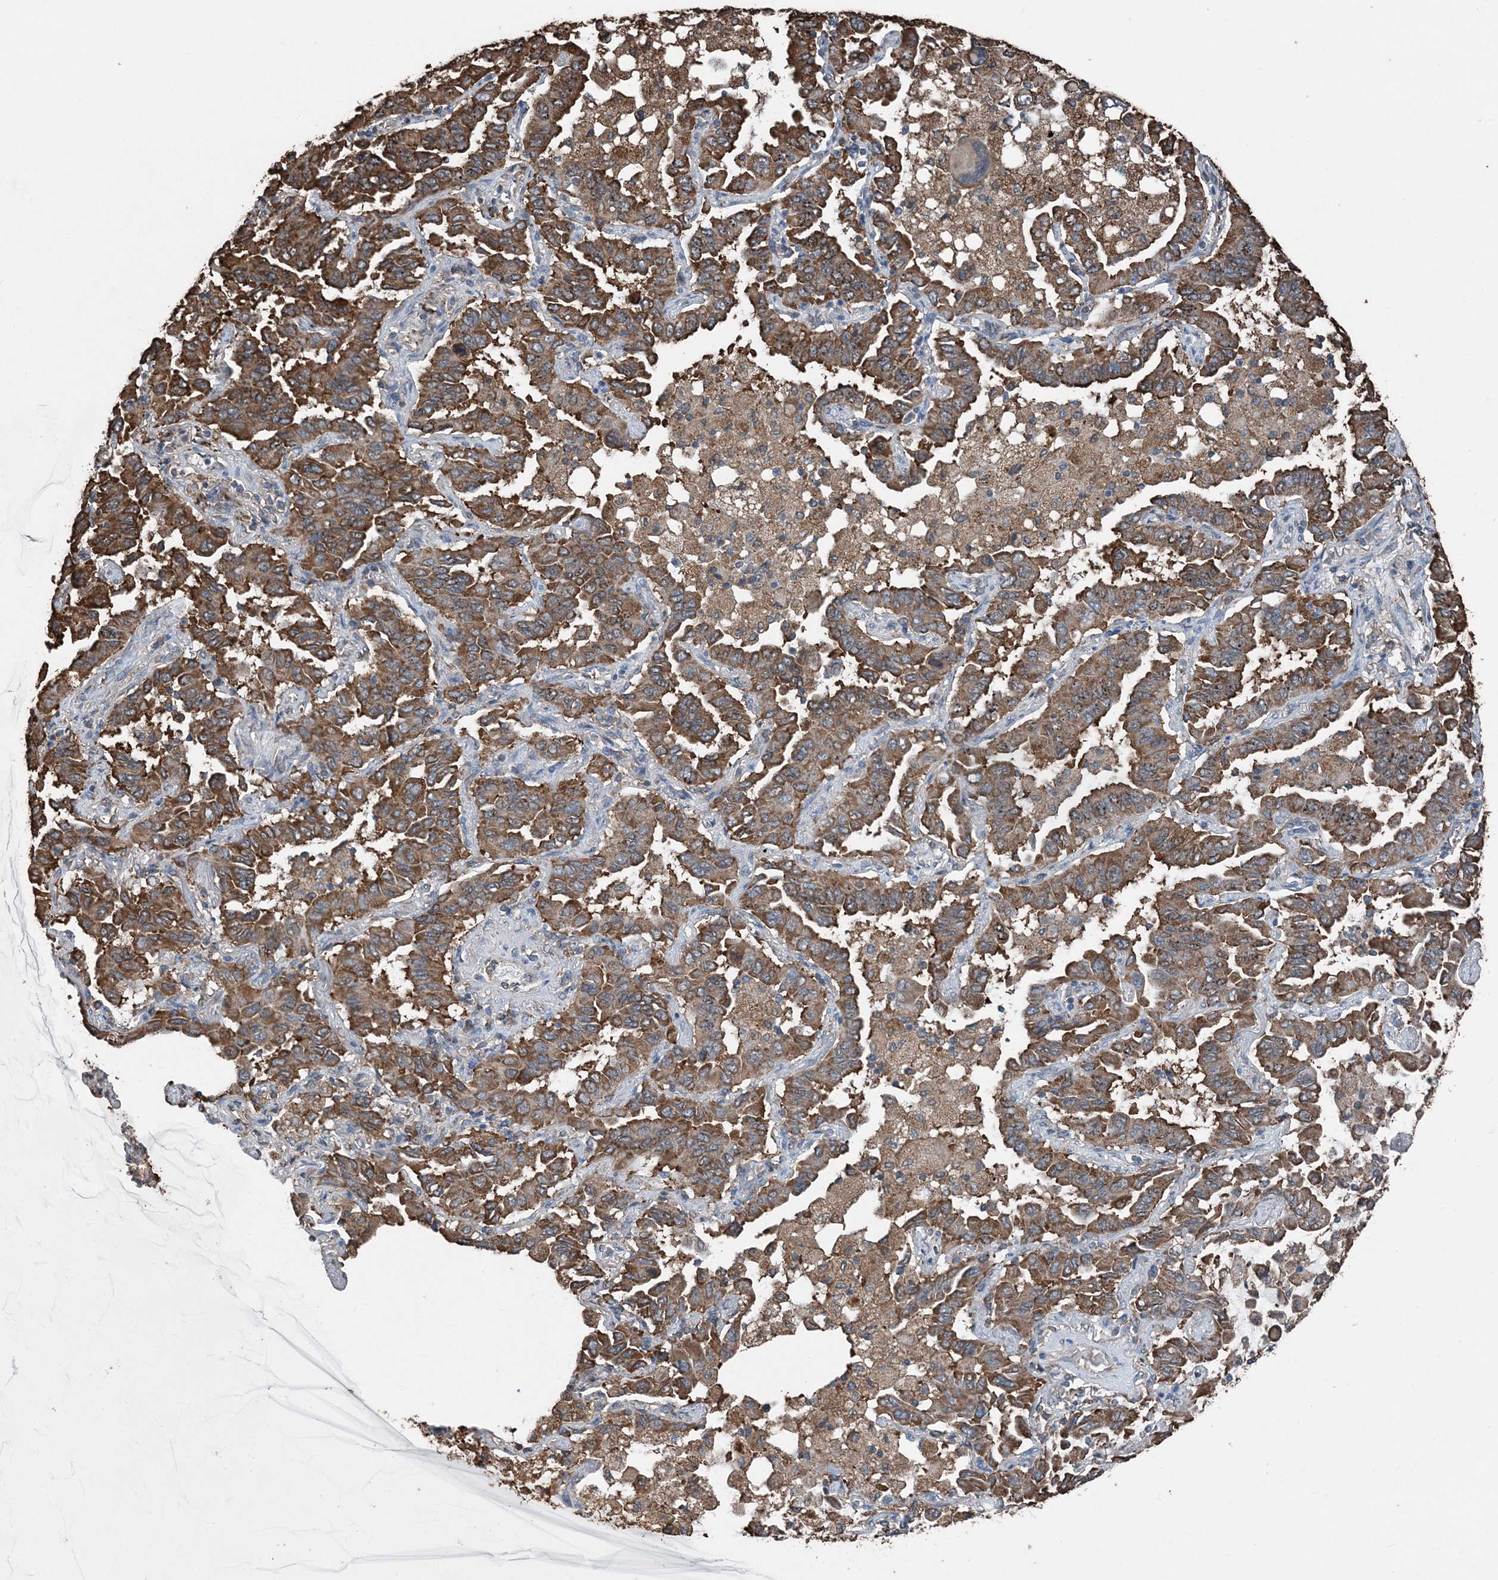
{"staining": {"intensity": "strong", "quantity": ">75%", "location": "cytoplasmic/membranous"}, "tissue": "lung cancer", "cell_type": "Tumor cells", "image_type": "cancer", "snomed": [{"axis": "morphology", "description": "Adenocarcinoma, NOS"}, {"axis": "topography", "description": "Lung"}], "caption": "Tumor cells exhibit high levels of strong cytoplasmic/membranous positivity in about >75% of cells in human lung cancer (adenocarcinoma). (brown staining indicates protein expression, while blue staining denotes nuclei).", "gene": "PDIA6", "patient": {"sex": "male", "age": 64}}